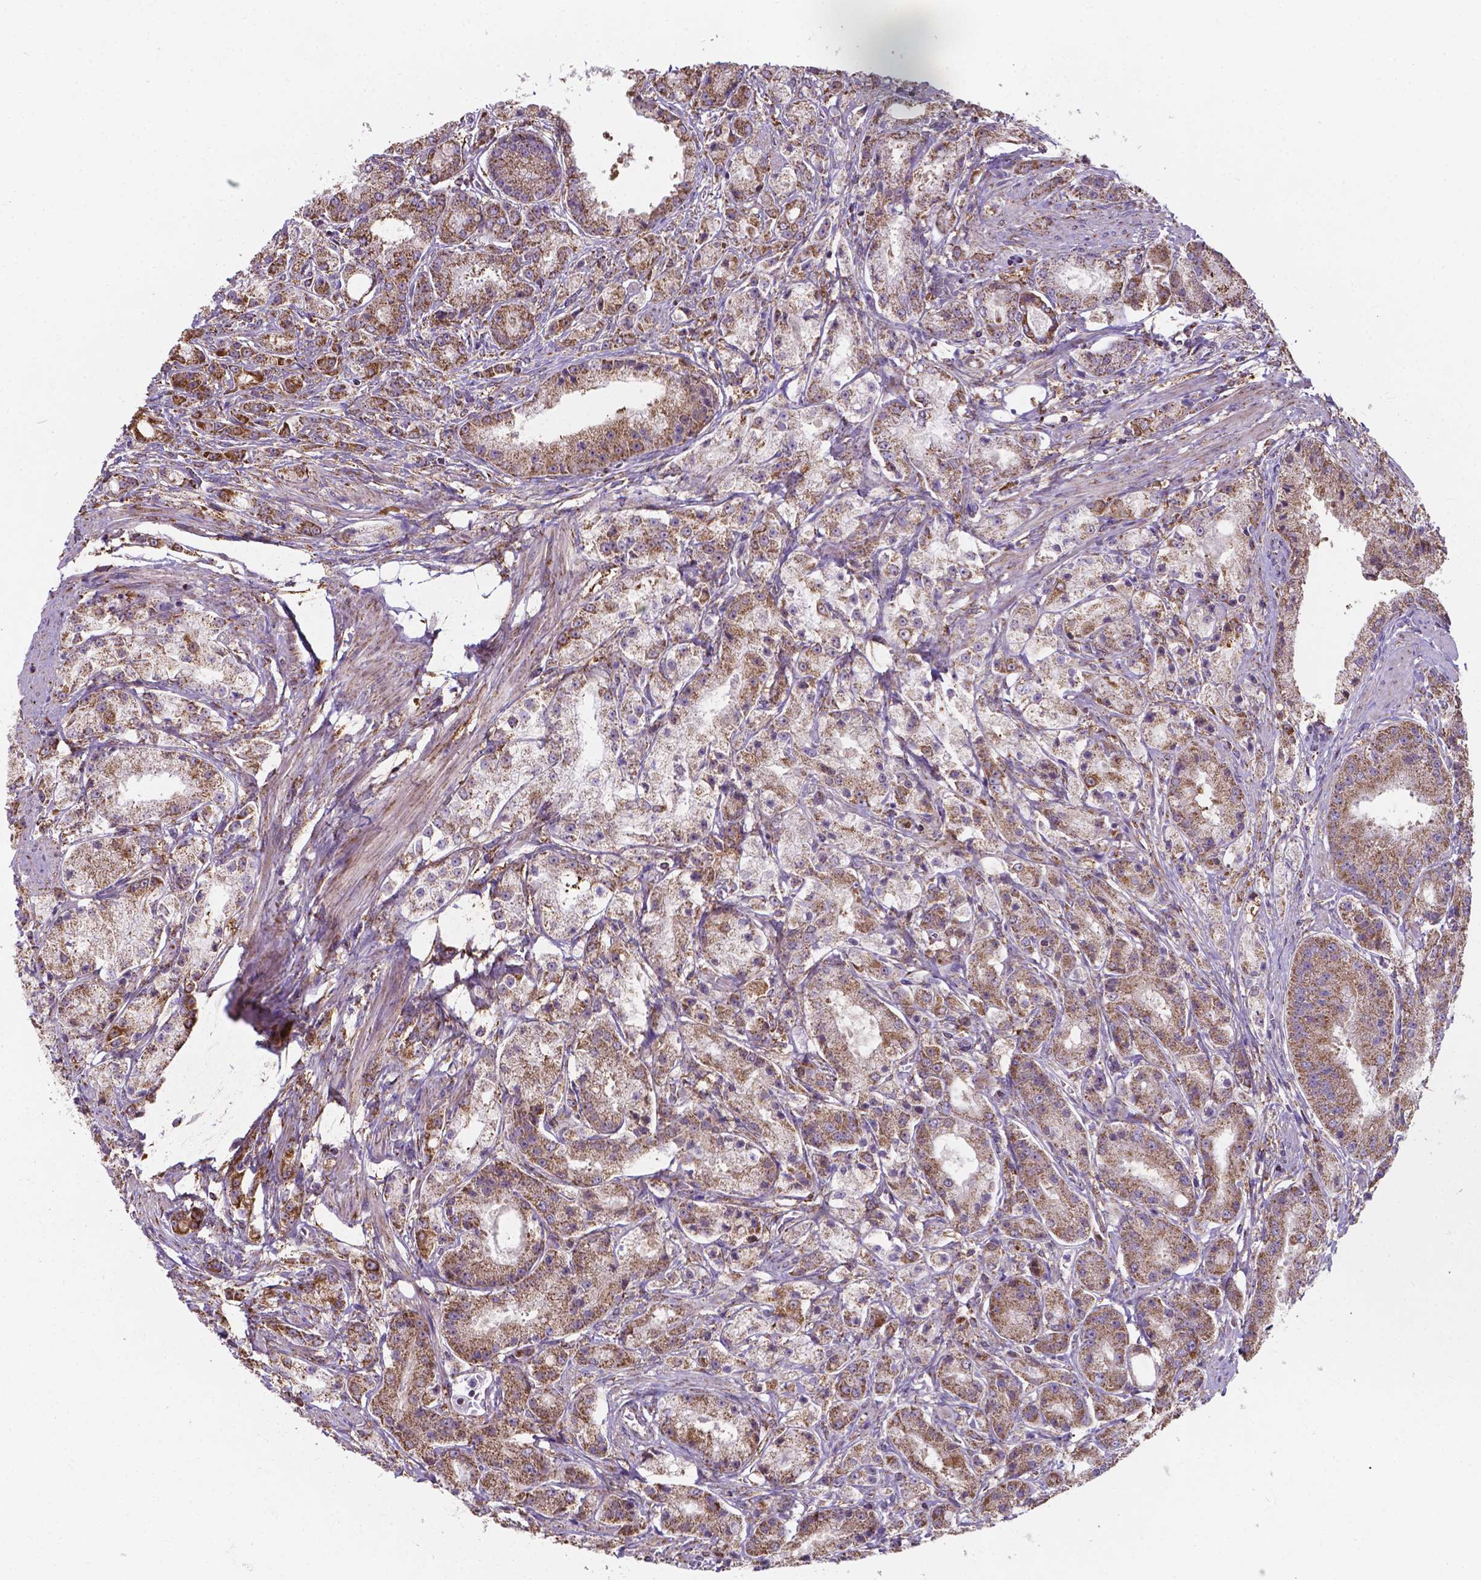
{"staining": {"intensity": "moderate", "quantity": "25%-75%", "location": "cytoplasmic/membranous"}, "tissue": "prostate cancer", "cell_type": "Tumor cells", "image_type": "cancer", "snomed": [{"axis": "morphology", "description": "Adenocarcinoma, High grade"}, {"axis": "topography", "description": "Prostate"}], "caption": "Tumor cells exhibit moderate cytoplasmic/membranous positivity in approximately 25%-75% of cells in prostate high-grade adenocarcinoma. (DAB IHC, brown staining for protein, blue staining for nuclei).", "gene": "FAM114A1", "patient": {"sex": "male", "age": 67}}